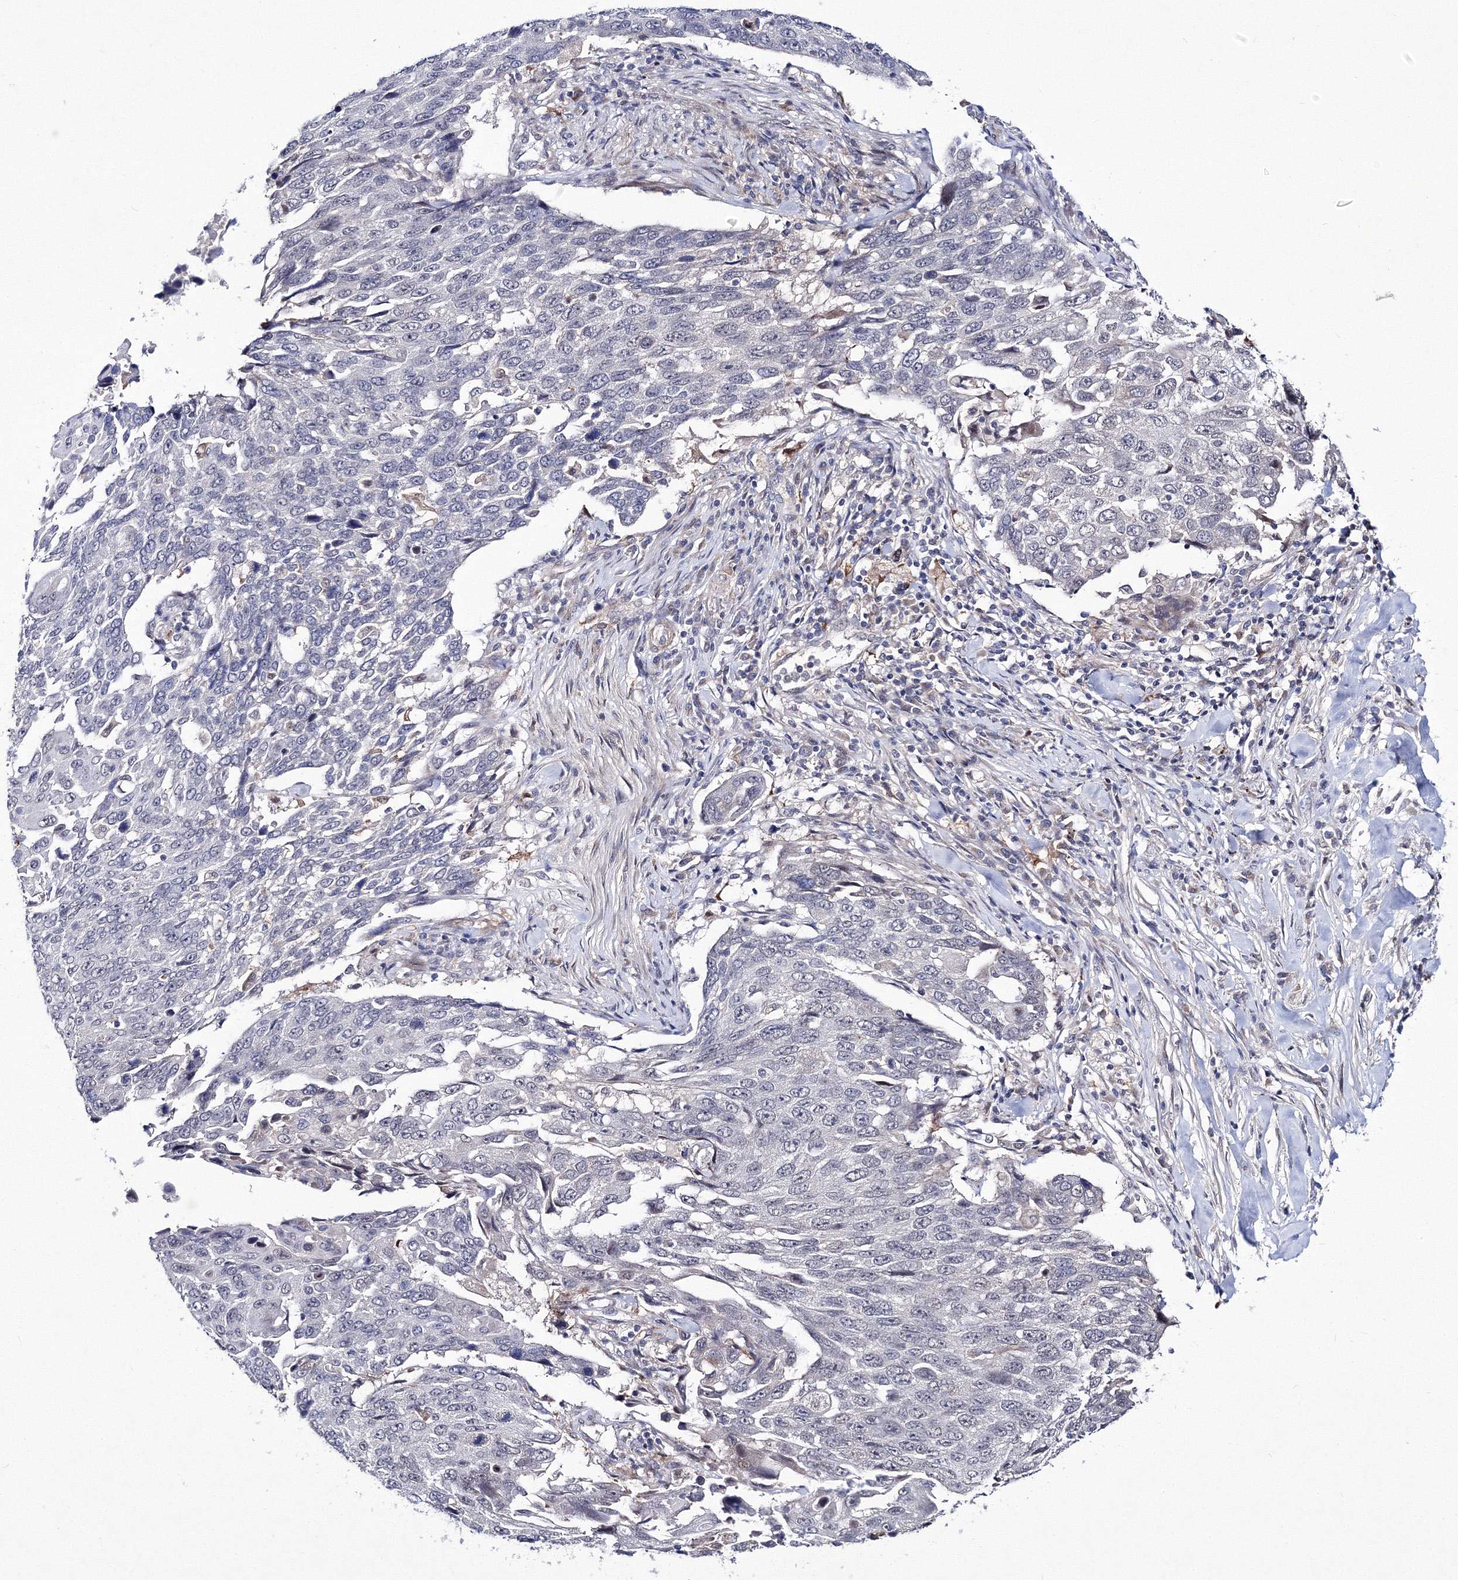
{"staining": {"intensity": "negative", "quantity": "none", "location": "none"}, "tissue": "lung cancer", "cell_type": "Tumor cells", "image_type": "cancer", "snomed": [{"axis": "morphology", "description": "Squamous cell carcinoma, NOS"}, {"axis": "topography", "description": "Lung"}], "caption": "Immunohistochemical staining of human lung cancer exhibits no significant positivity in tumor cells.", "gene": "C11orf52", "patient": {"sex": "male", "age": 66}}